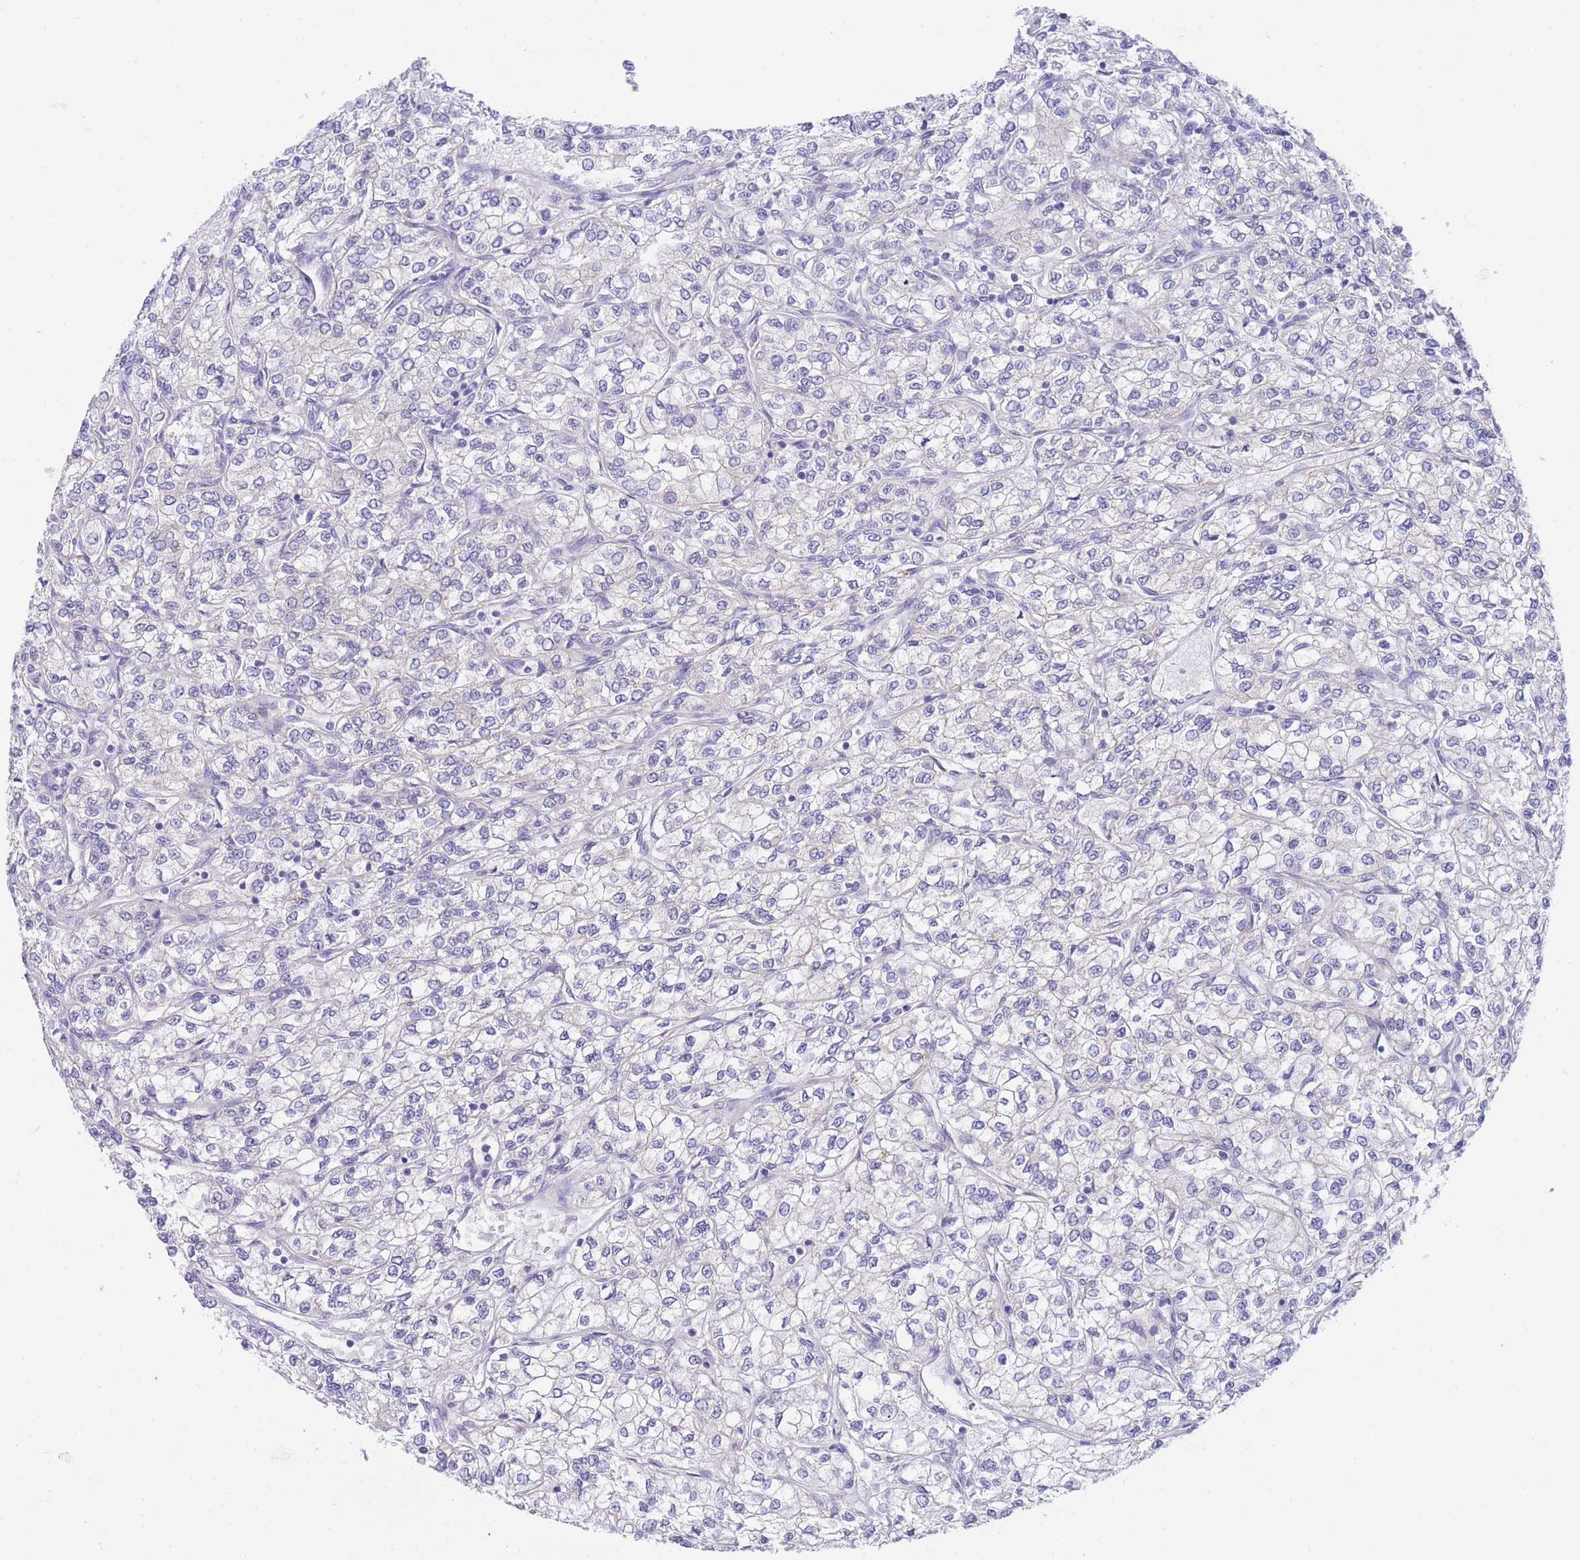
{"staining": {"intensity": "negative", "quantity": "none", "location": "none"}, "tissue": "renal cancer", "cell_type": "Tumor cells", "image_type": "cancer", "snomed": [{"axis": "morphology", "description": "Adenocarcinoma, NOS"}, {"axis": "topography", "description": "Kidney"}], "caption": "An immunohistochemistry micrograph of adenocarcinoma (renal) is shown. There is no staining in tumor cells of adenocarcinoma (renal).", "gene": "SUGT1", "patient": {"sex": "male", "age": 80}}